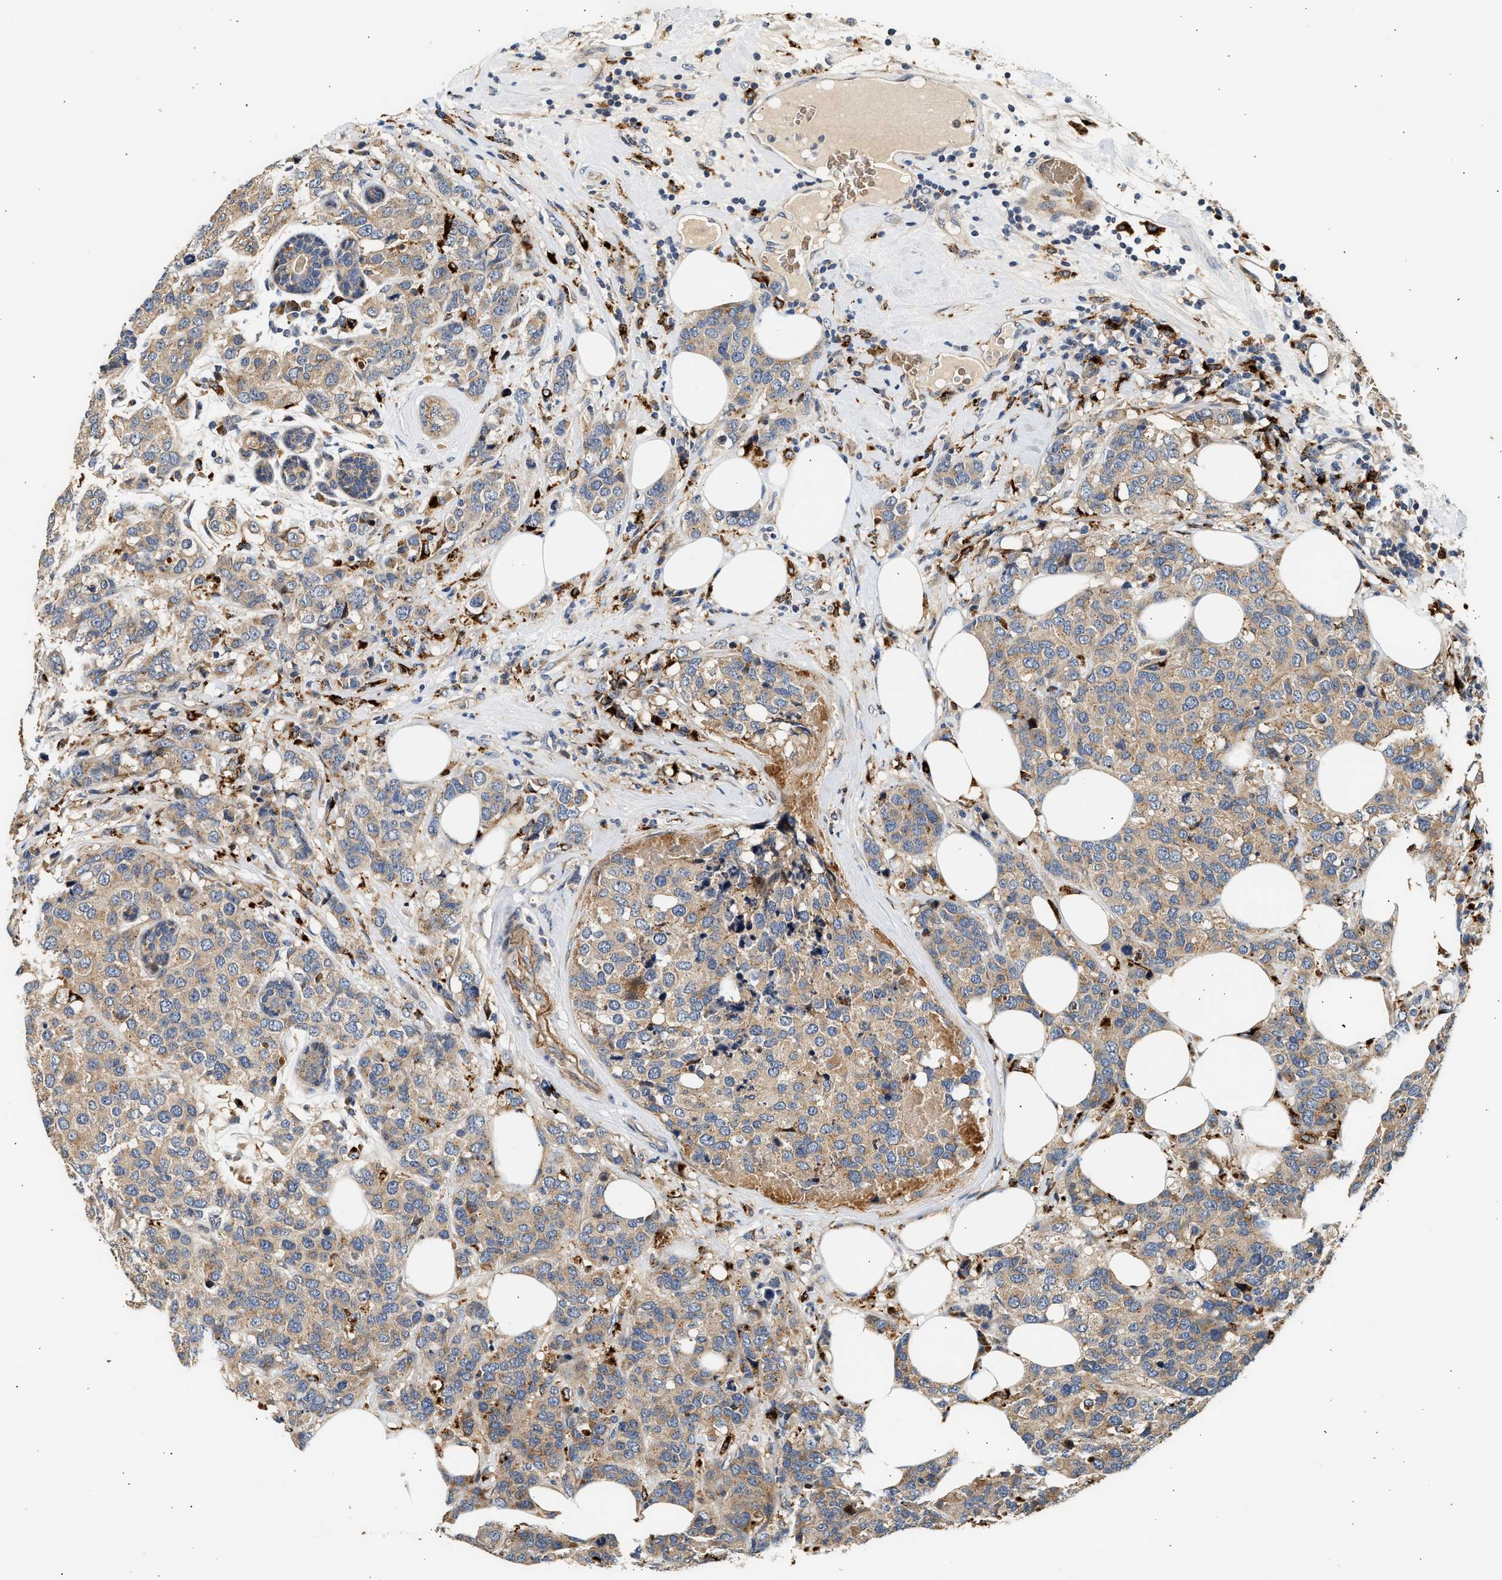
{"staining": {"intensity": "weak", "quantity": ">75%", "location": "cytoplasmic/membranous"}, "tissue": "breast cancer", "cell_type": "Tumor cells", "image_type": "cancer", "snomed": [{"axis": "morphology", "description": "Lobular carcinoma"}, {"axis": "topography", "description": "Breast"}], "caption": "Immunohistochemistry image of lobular carcinoma (breast) stained for a protein (brown), which reveals low levels of weak cytoplasmic/membranous positivity in about >75% of tumor cells.", "gene": "PLD3", "patient": {"sex": "female", "age": 59}}